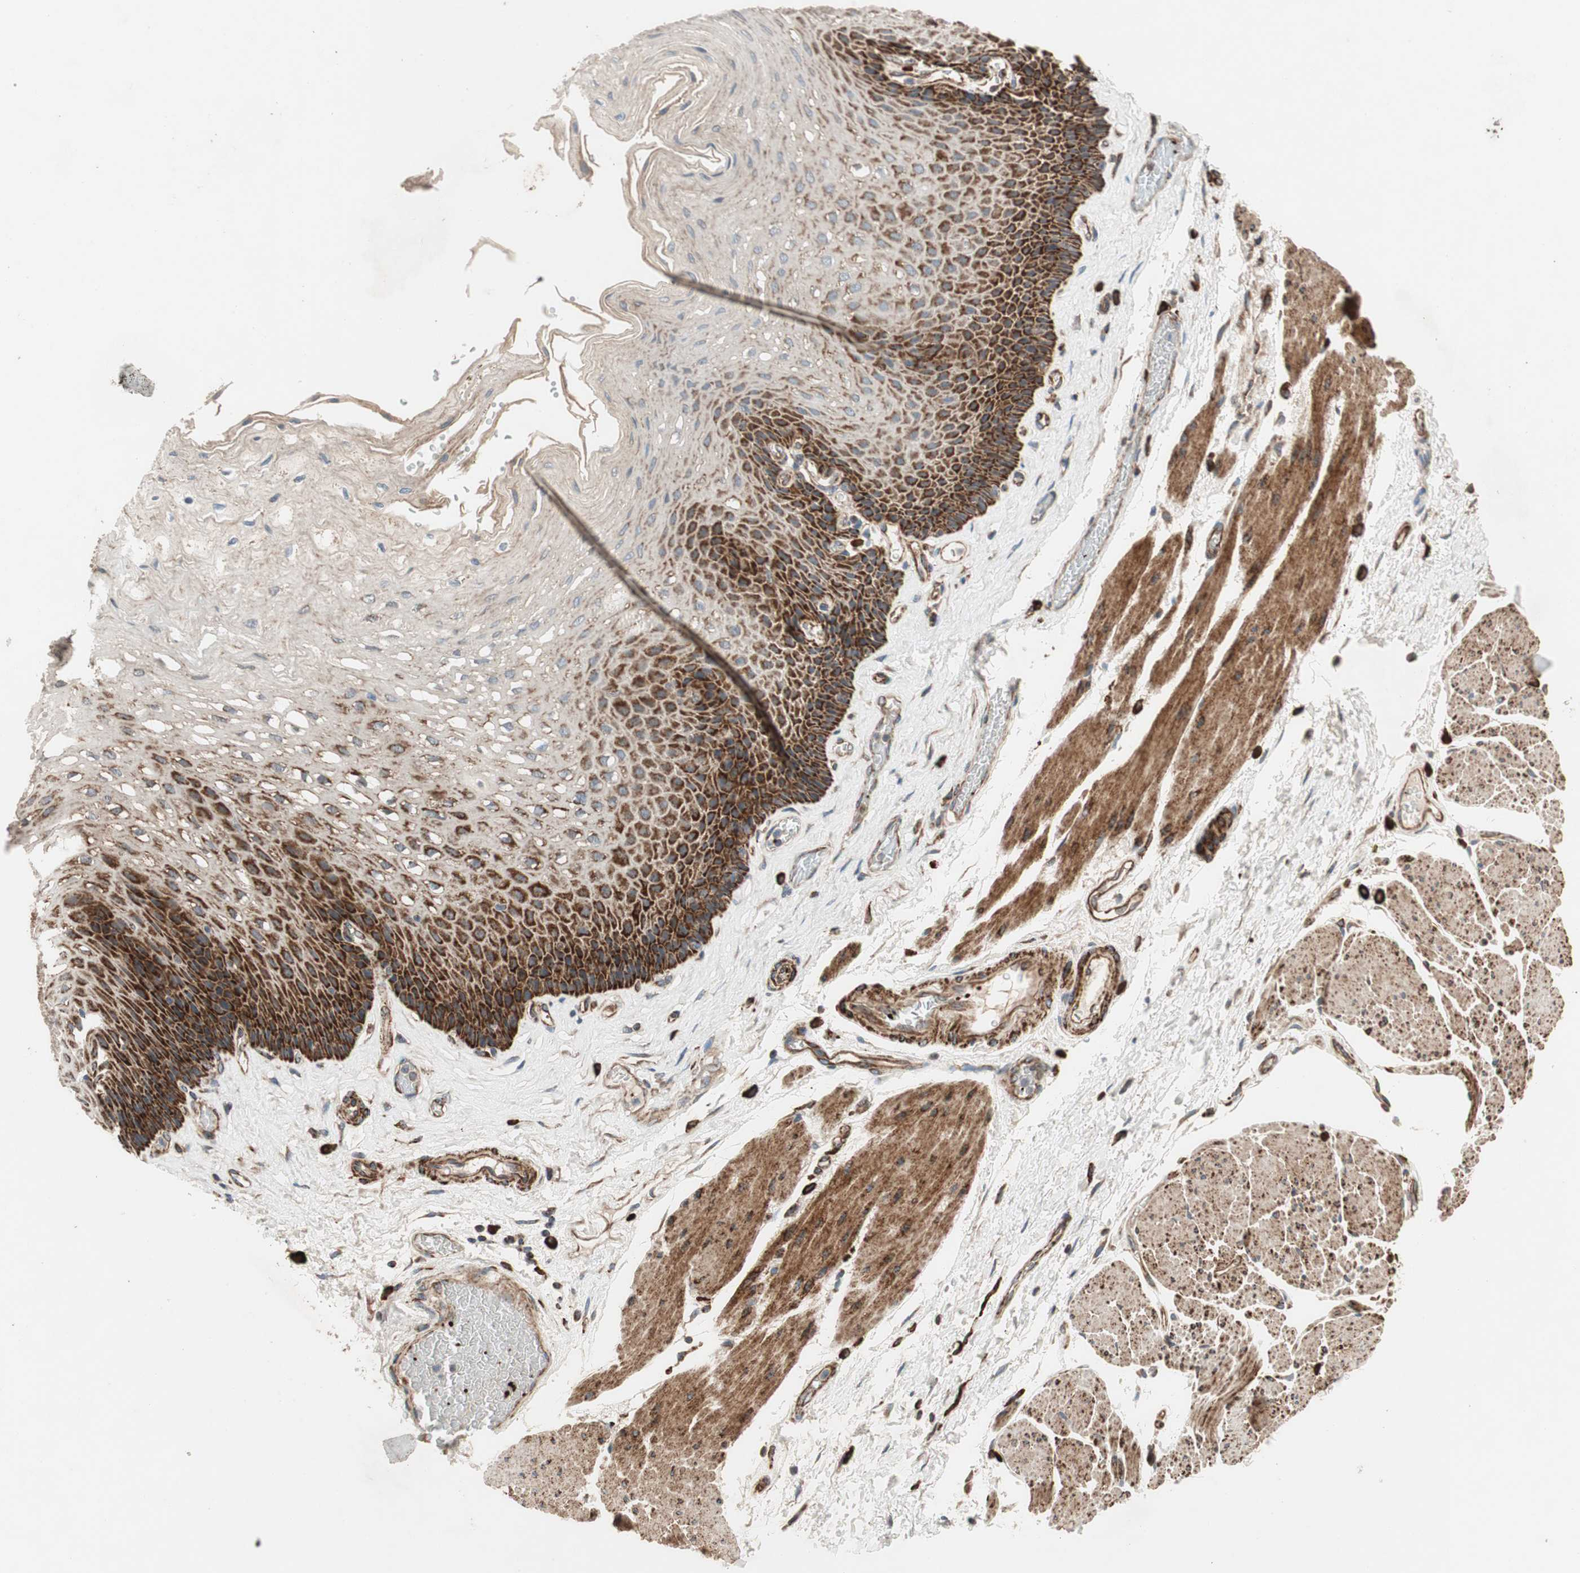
{"staining": {"intensity": "strong", "quantity": "25%-75%", "location": "cytoplasmic/membranous"}, "tissue": "esophagus", "cell_type": "Squamous epithelial cells", "image_type": "normal", "snomed": [{"axis": "morphology", "description": "Normal tissue, NOS"}, {"axis": "topography", "description": "Esophagus"}], "caption": "Strong cytoplasmic/membranous protein staining is present in approximately 25%-75% of squamous epithelial cells in esophagus. (DAB IHC, brown staining for protein, blue staining for nuclei).", "gene": "AKAP1", "patient": {"sex": "female", "age": 72}}